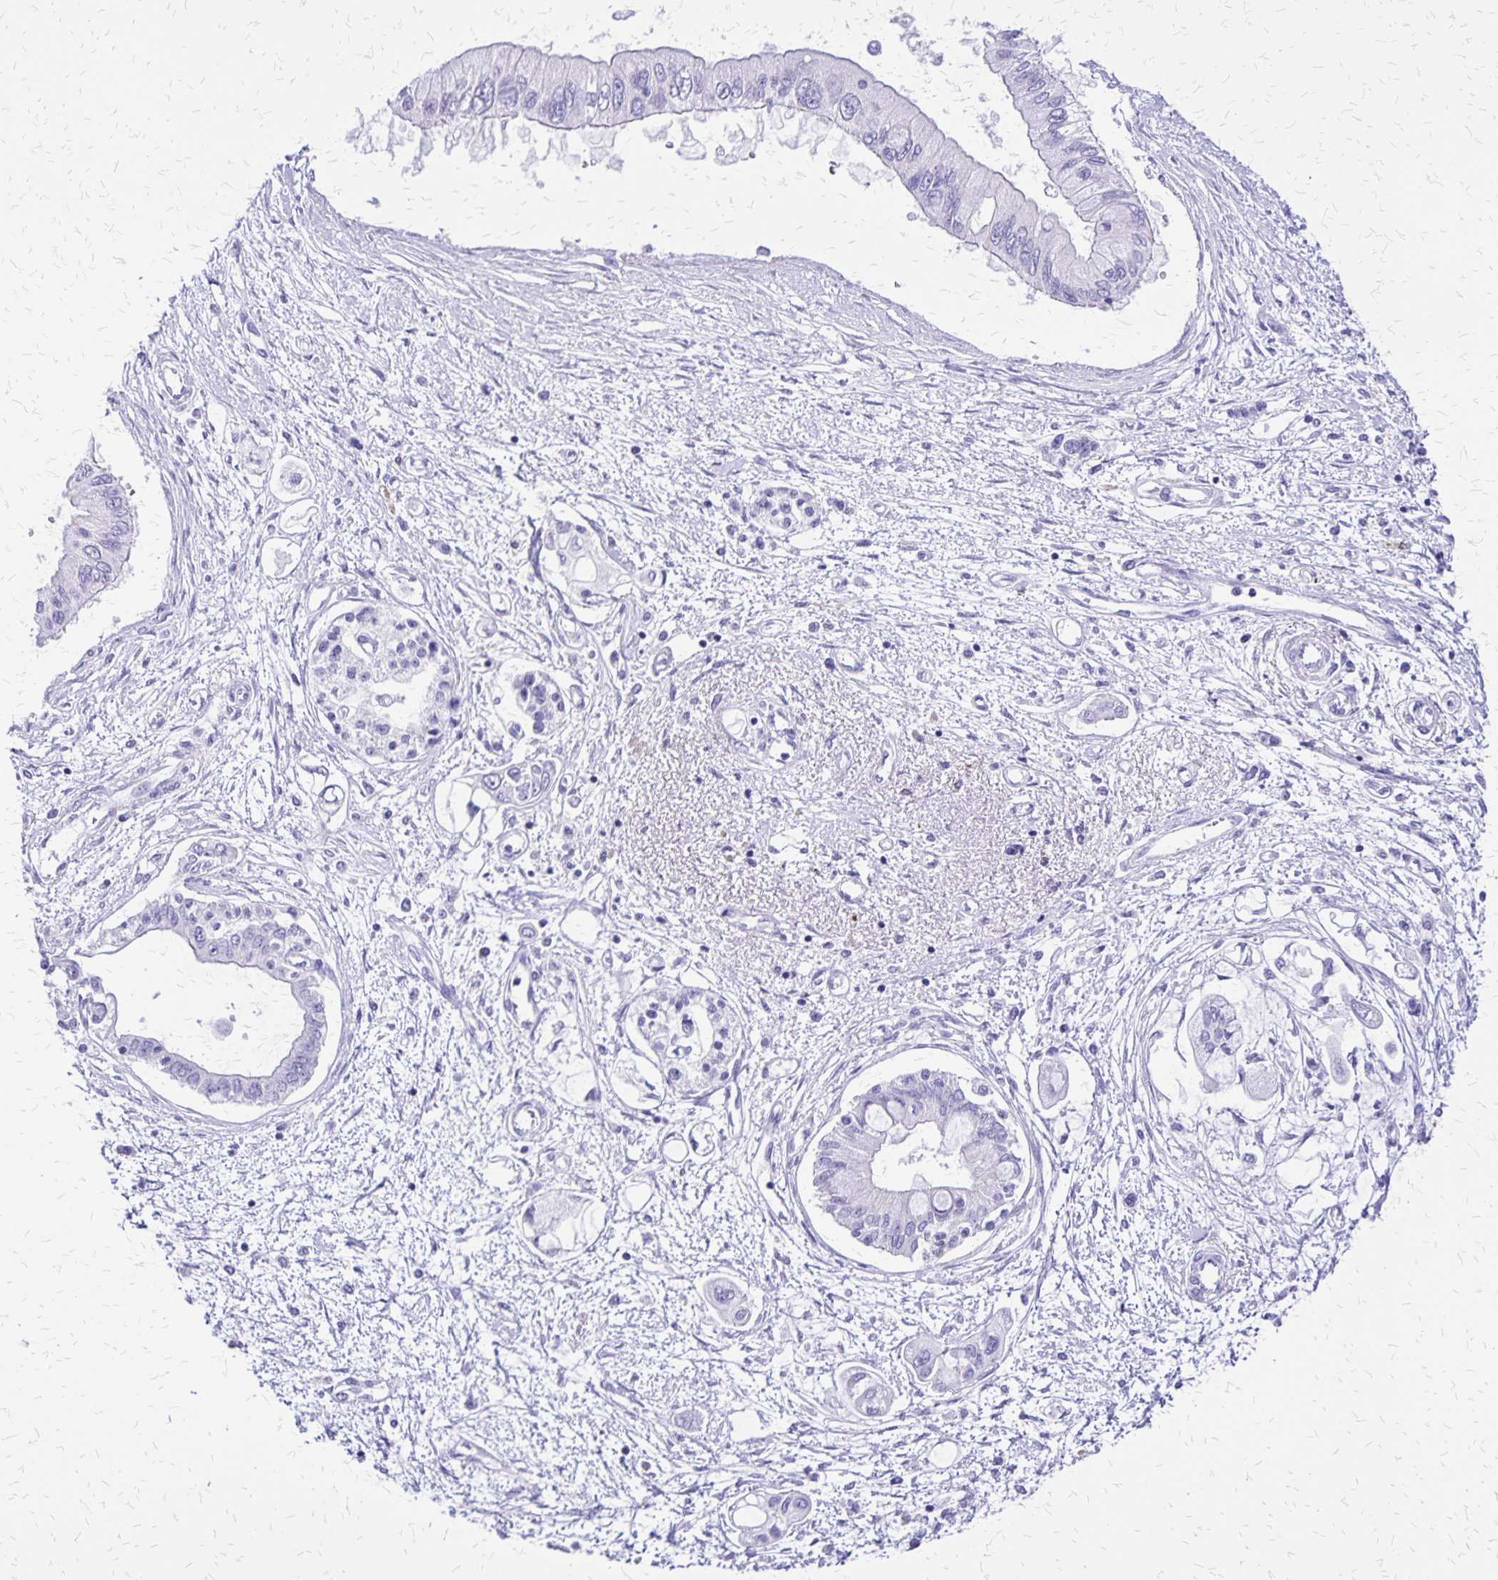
{"staining": {"intensity": "negative", "quantity": "none", "location": "none"}, "tissue": "pancreatic cancer", "cell_type": "Tumor cells", "image_type": "cancer", "snomed": [{"axis": "morphology", "description": "Adenocarcinoma, NOS"}, {"axis": "topography", "description": "Pancreas"}], "caption": "A photomicrograph of pancreatic adenocarcinoma stained for a protein reveals no brown staining in tumor cells. (Immunohistochemistry, brightfield microscopy, high magnification).", "gene": "SLC13A2", "patient": {"sex": "female", "age": 77}}